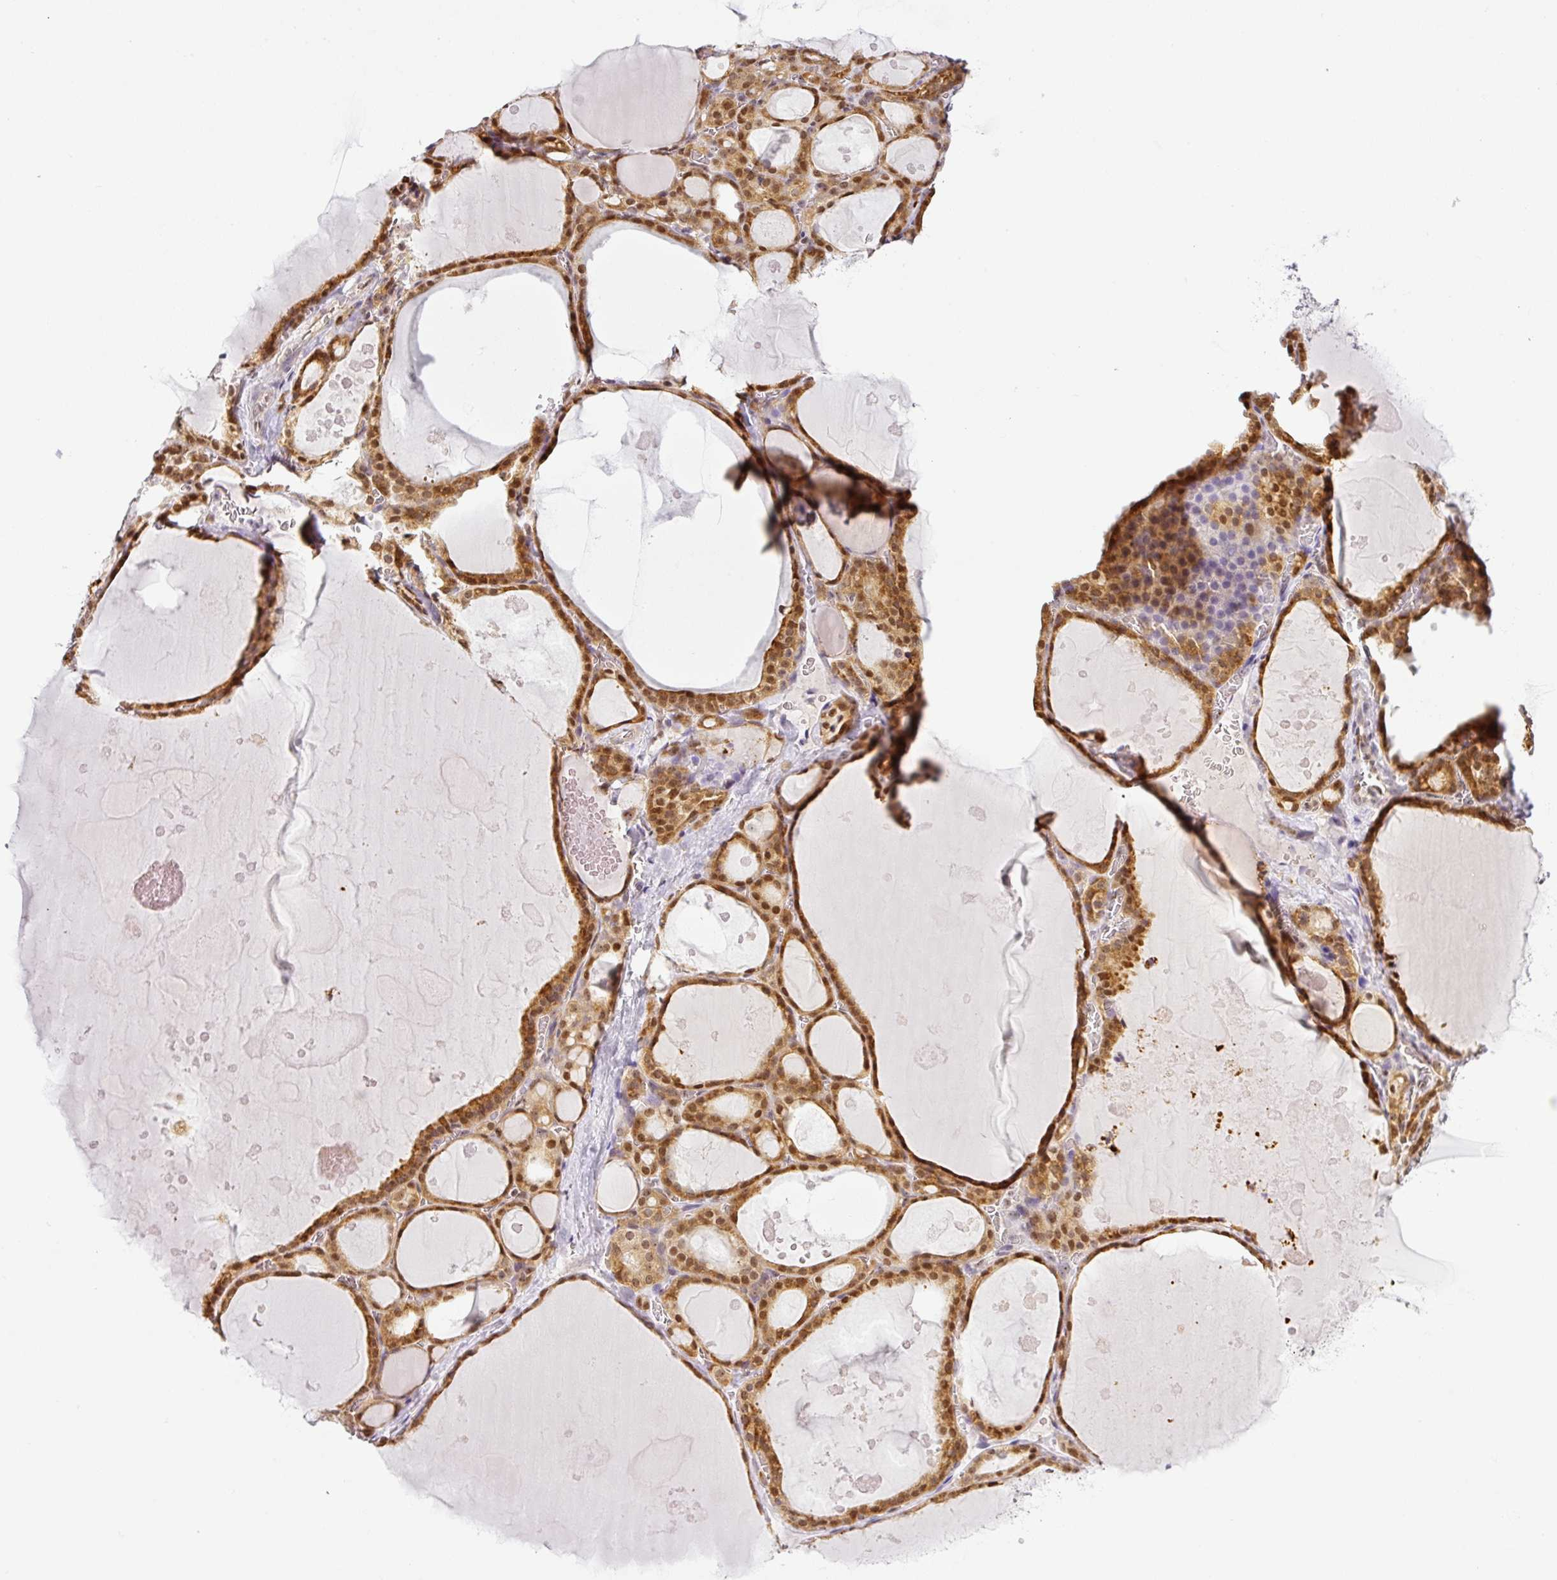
{"staining": {"intensity": "moderate", "quantity": ">75%", "location": "cytoplasmic/membranous,nuclear"}, "tissue": "thyroid gland", "cell_type": "Glandular cells", "image_type": "normal", "snomed": [{"axis": "morphology", "description": "Normal tissue, NOS"}, {"axis": "topography", "description": "Thyroid gland"}], "caption": "Thyroid gland was stained to show a protein in brown. There is medium levels of moderate cytoplasmic/membranous,nuclear positivity in approximately >75% of glandular cells. (Brightfield microscopy of DAB IHC at high magnification).", "gene": "NDUFB2", "patient": {"sex": "male", "age": 56}}